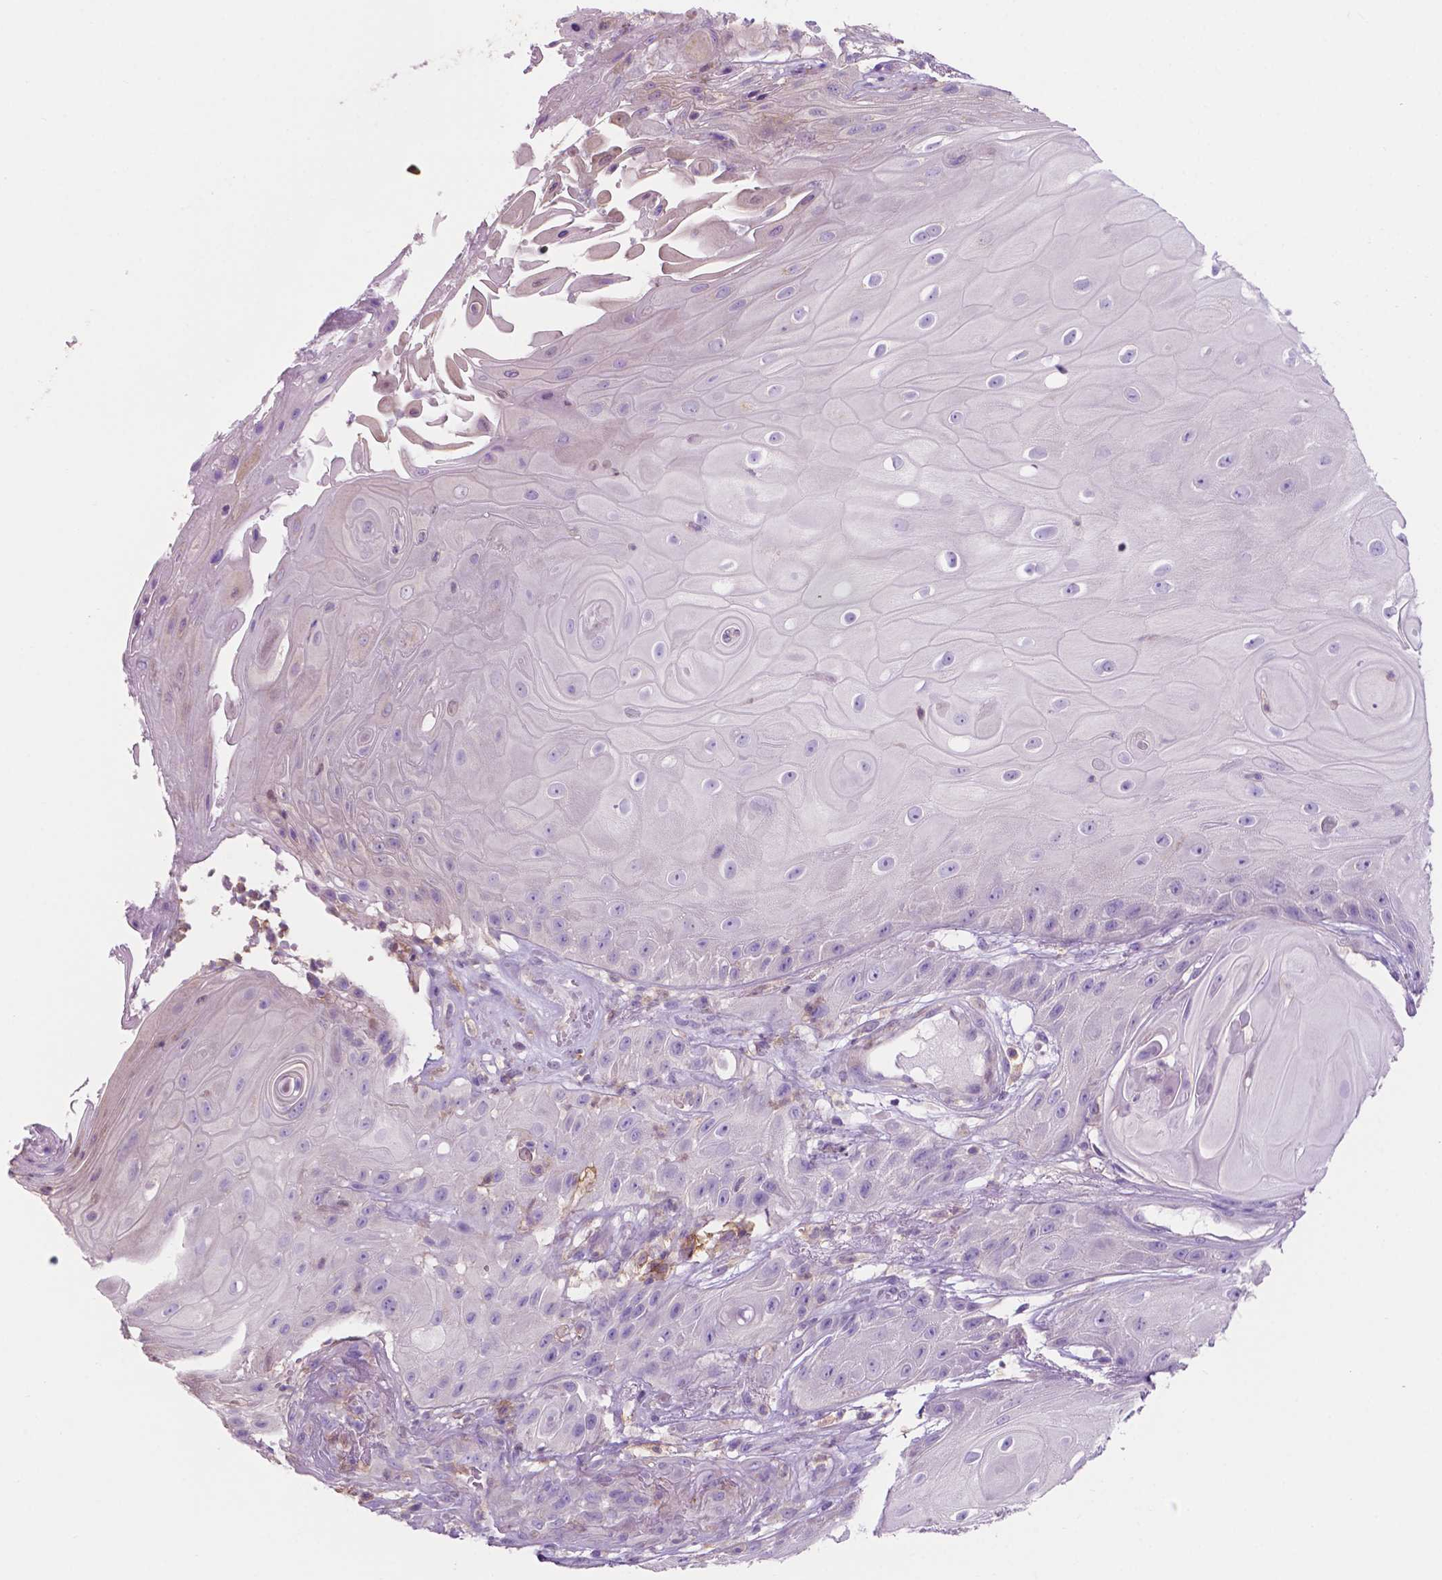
{"staining": {"intensity": "negative", "quantity": "none", "location": "none"}, "tissue": "skin cancer", "cell_type": "Tumor cells", "image_type": "cancer", "snomed": [{"axis": "morphology", "description": "Squamous cell carcinoma, NOS"}, {"axis": "topography", "description": "Skin"}], "caption": "Immunohistochemistry histopathology image of neoplastic tissue: human skin cancer (squamous cell carcinoma) stained with DAB reveals no significant protein staining in tumor cells. (Stains: DAB (3,3'-diaminobenzidine) IHC with hematoxylin counter stain, Microscopy: brightfield microscopy at high magnification).", "gene": "SEMA4A", "patient": {"sex": "male", "age": 62}}